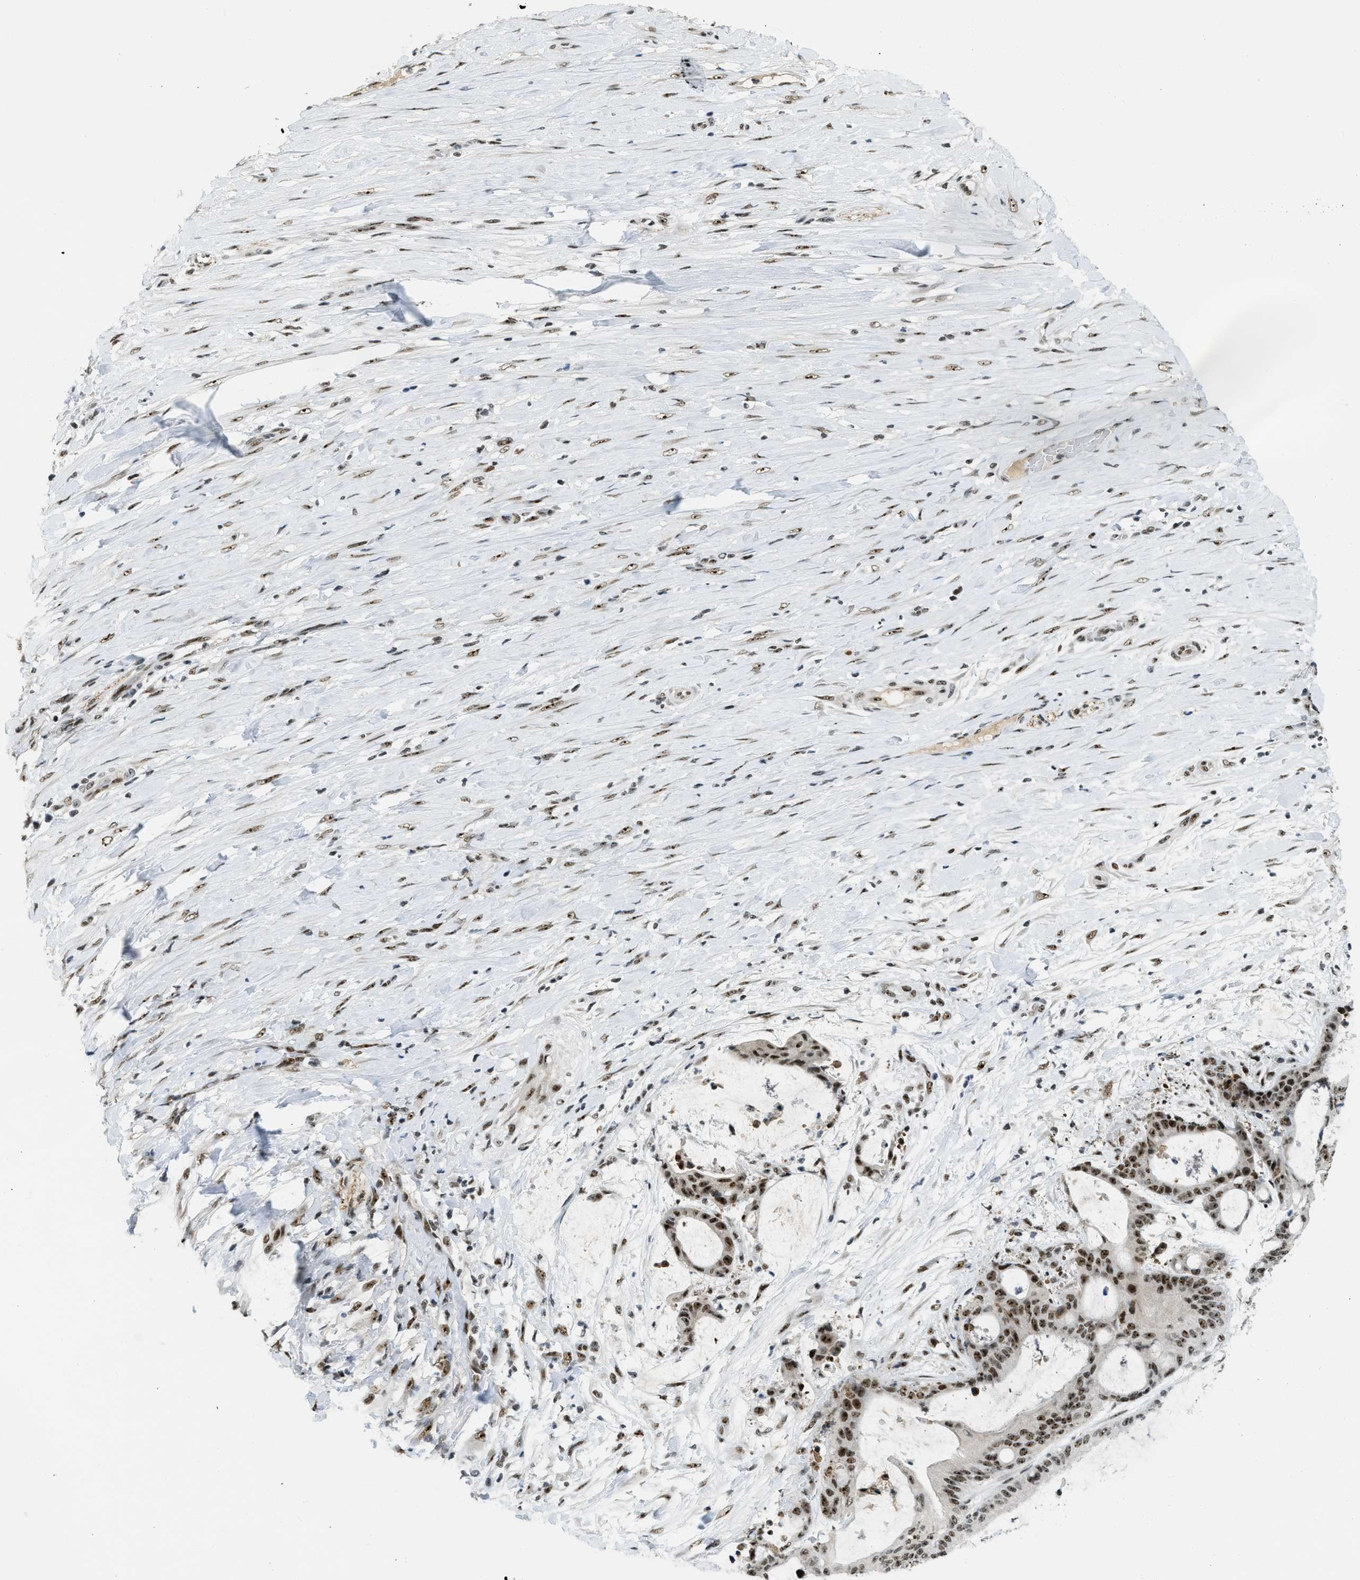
{"staining": {"intensity": "moderate", "quantity": ">75%", "location": "nuclear"}, "tissue": "liver cancer", "cell_type": "Tumor cells", "image_type": "cancer", "snomed": [{"axis": "morphology", "description": "Cholangiocarcinoma"}, {"axis": "topography", "description": "Liver"}], "caption": "Protein staining of liver cholangiocarcinoma tissue displays moderate nuclear positivity in approximately >75% of tumor cells. Using DAB (3,3'-diaminobenzidine) (brown) and hematoxylin (blue) stains, captured at high magnification using brightfield microscopy.", "gene": "URB1", "patient": {"sex": "female", "age": 73}}